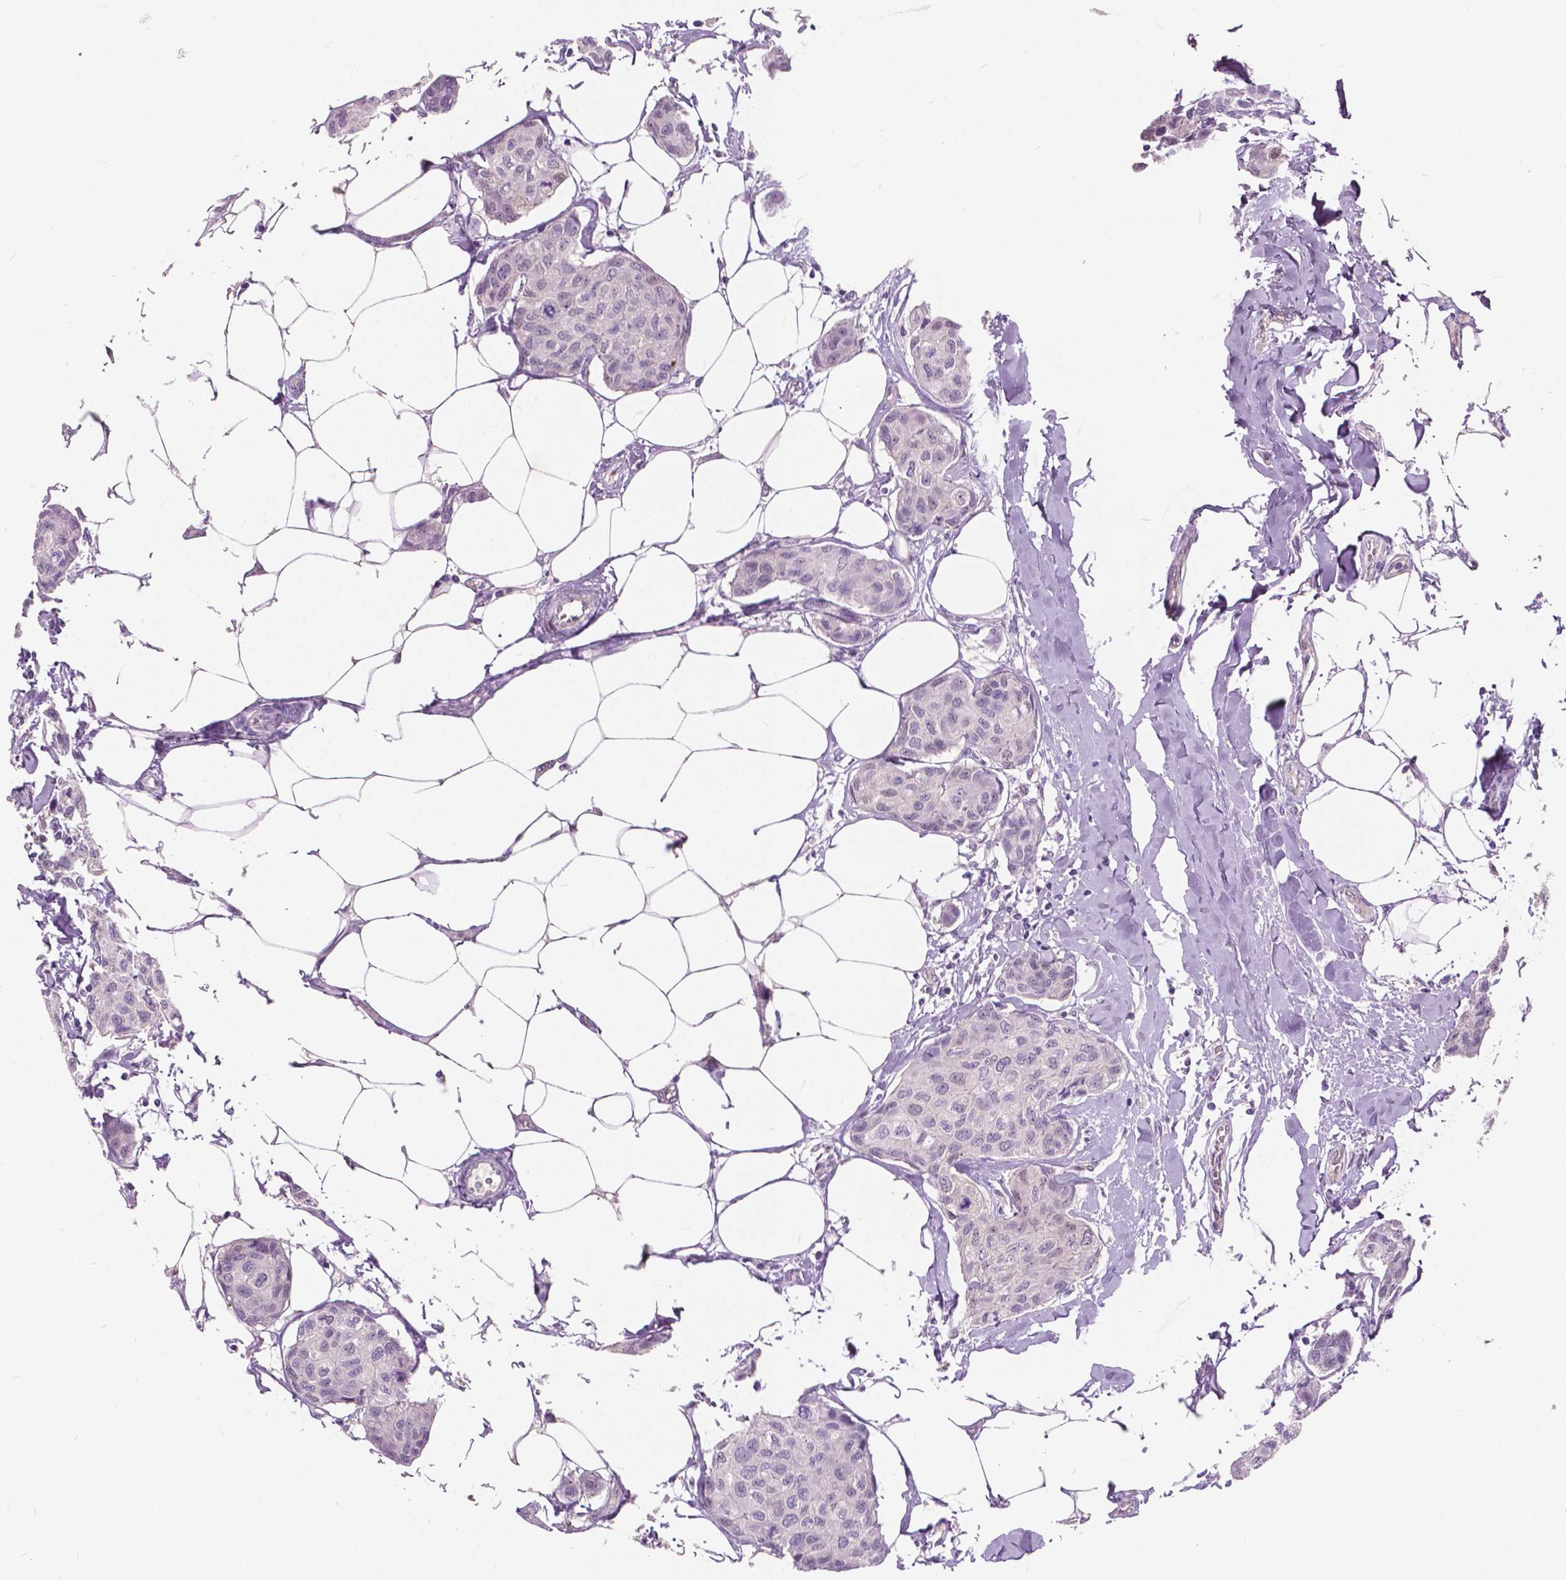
{"staining": {"intensity": "negative", "quantity": "none", "location": "none"}, "tissue": "breast cancer", "cell_type": "Tumor cells", "image_type": "cancer", "snomed": [{"axis": "morphology", "description": "Duct carcinoma"}, {"axis": "topography", "description": "Breast"}], "caption": "Protein analysis of breast infiltrating ductal carcinoma exhibits no significant positivity in tumor cells.", "gene": "TKFC", "patient": {"sex": "female", "age": 80}}